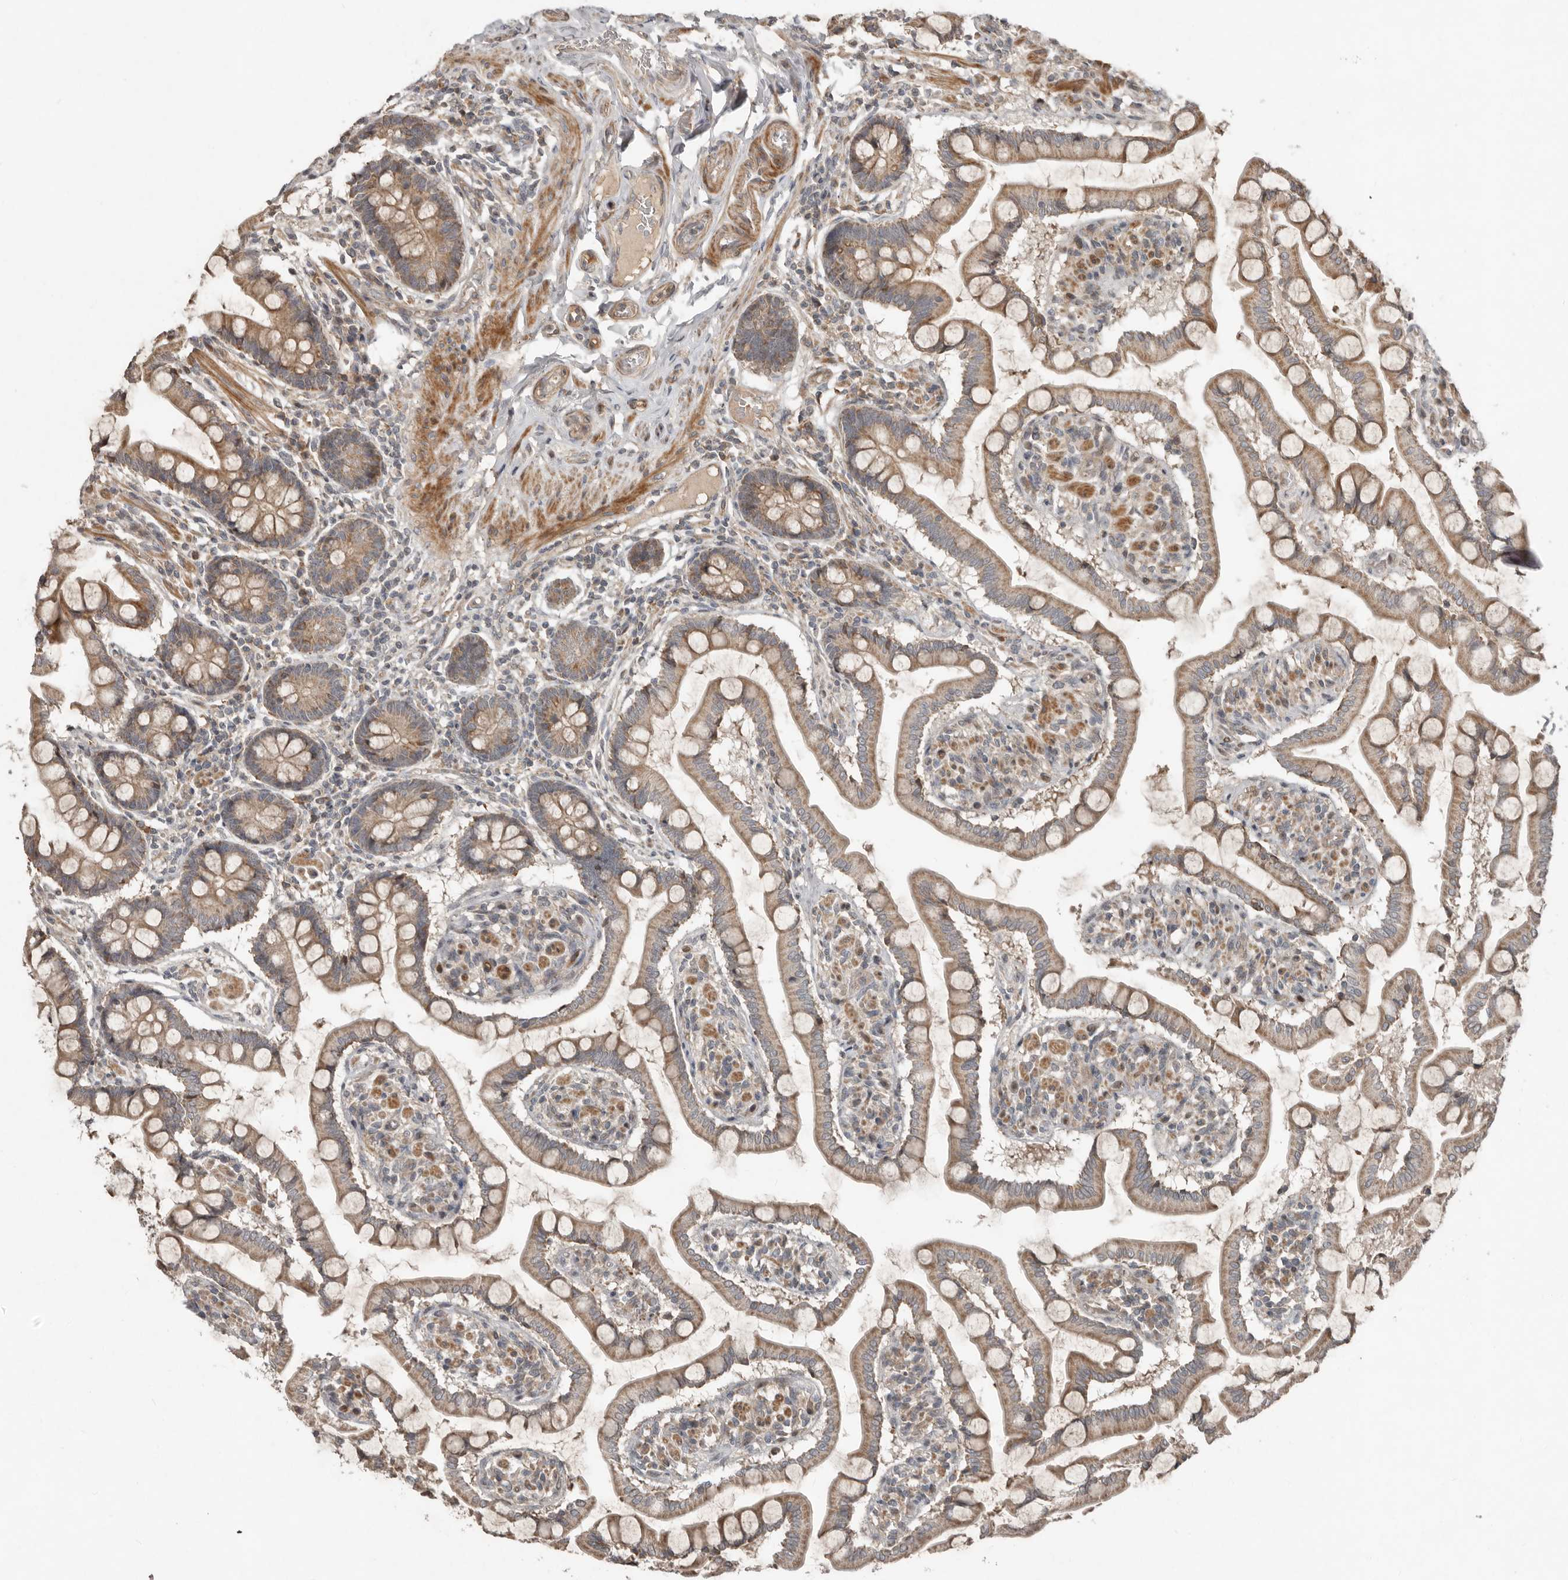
{"staining": {"intensity": "moderate", "quantity": ">75%", "location": "cytoplasmic/membranous"}, "tissue": "small intestine", "cell_type": "Glandular cells", "image_type": "normal", "snomed": [{"axis": "morphology", "description": "Normal tissue, NOS"}, {"axis": "topography", "description": "Small intestine"}], "caption": "Immunohistochemistry staining of normal small intestine, which exhibits medium levels of moderate cytoplasmic/membranous staining in approximately >75% of glandular cells indicating moderate cytoplasmic/membranous protein positivity. The staining was performed using DAB (brown) for protein detection and nuclei were counterstained in hematoxylin (blue).", "gene": "SLC6A7", "patient": {"sex": "male", "age": 41}}